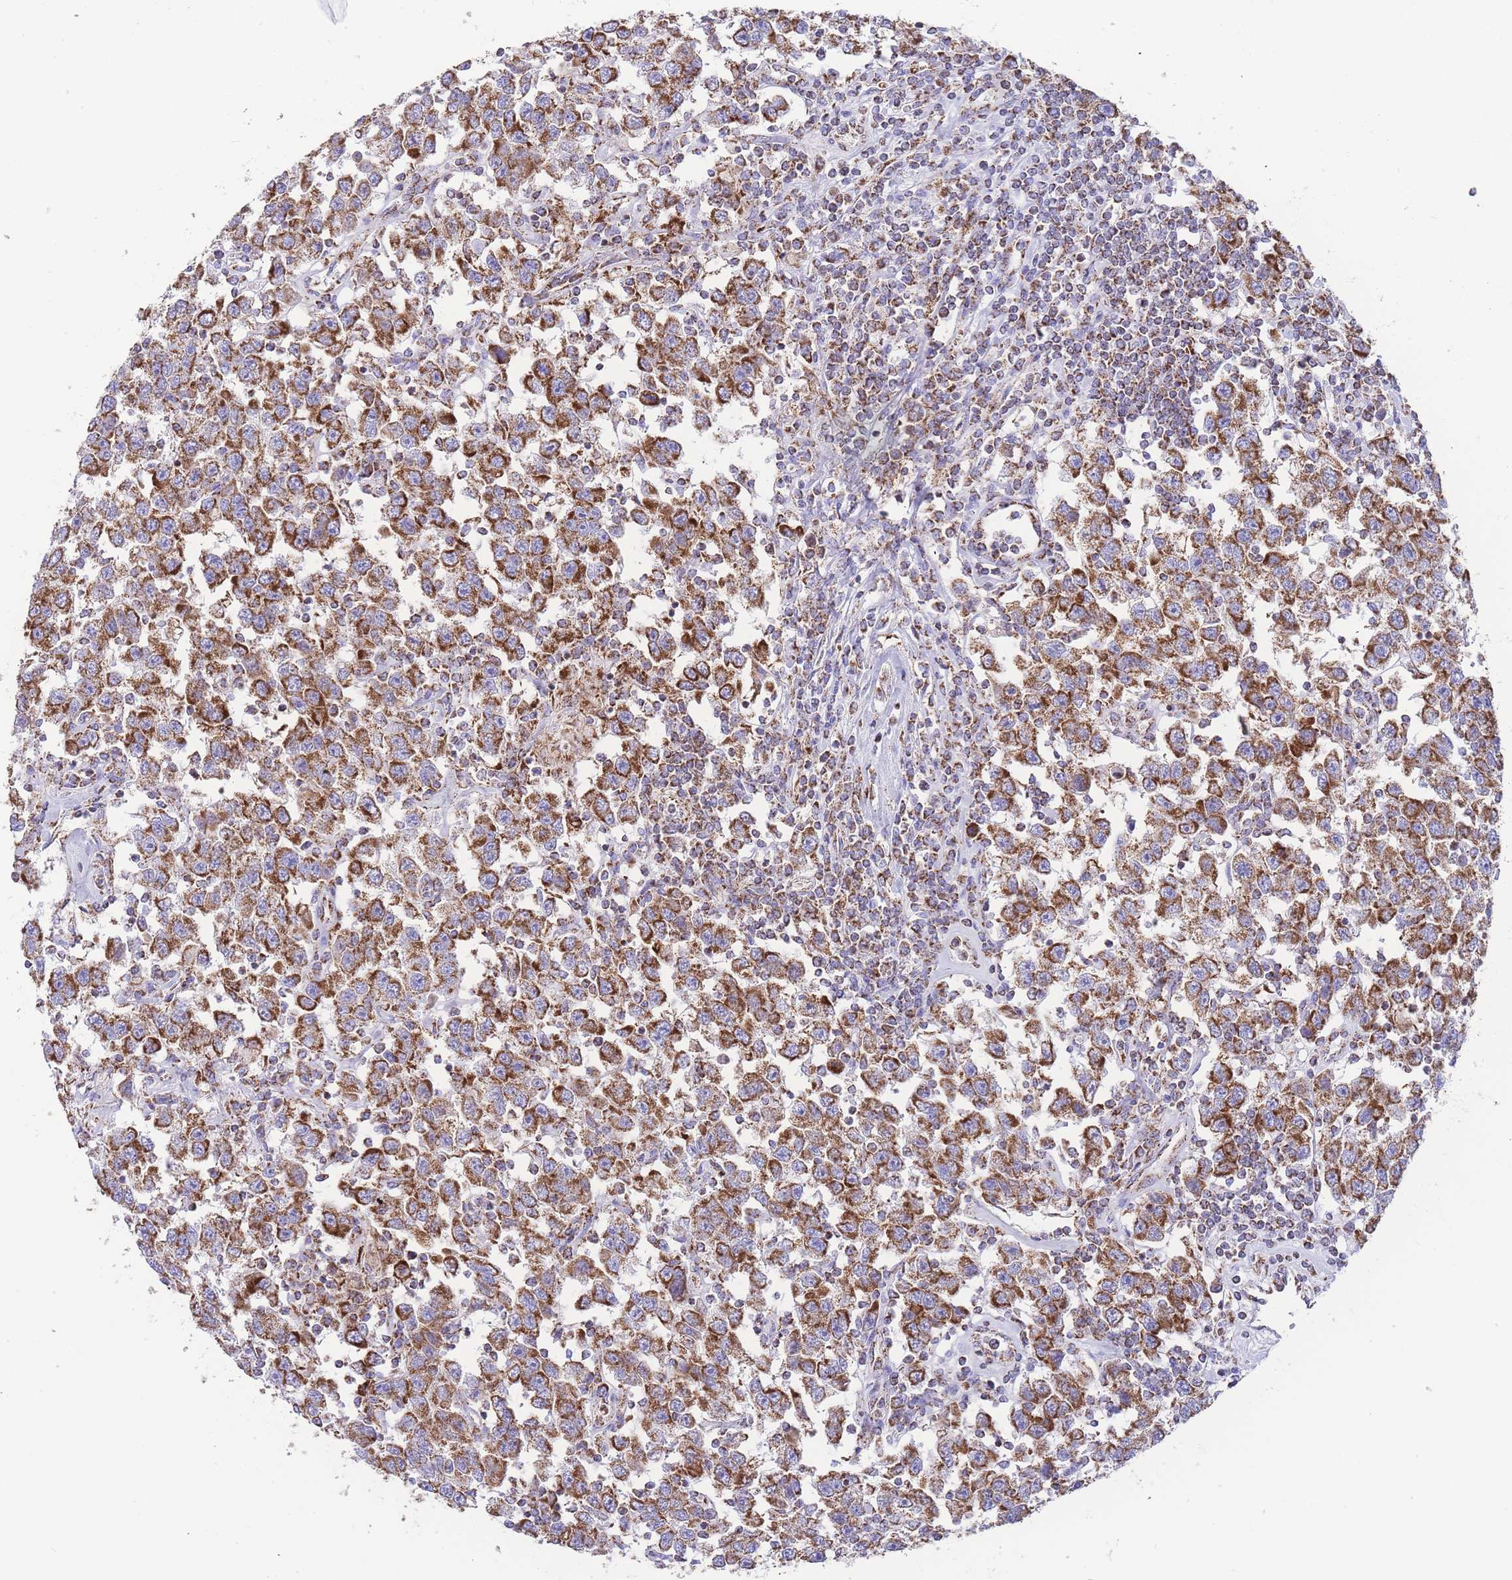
{"staining": {"intensity": "strong", "quantity": ">75%", "location": "cytoplasmic/membranous"}, "tissue": "testis cancer", "cell_type": "Tumor cells", "image_type": "cancer", "snomed": [{"axis": "morphology", "description": "Seminoma, NOS"}, {"axis": "topography", "description": "Testis"}], "caption": "Immunohistochemistry of human testis cancer (seminoma) exhibits high levels of strong cytoplasmic/membranous staining in about >75% of tumor cells.", "gene": "GSTM1", "patient": {"sex": "male", "age": 41}}